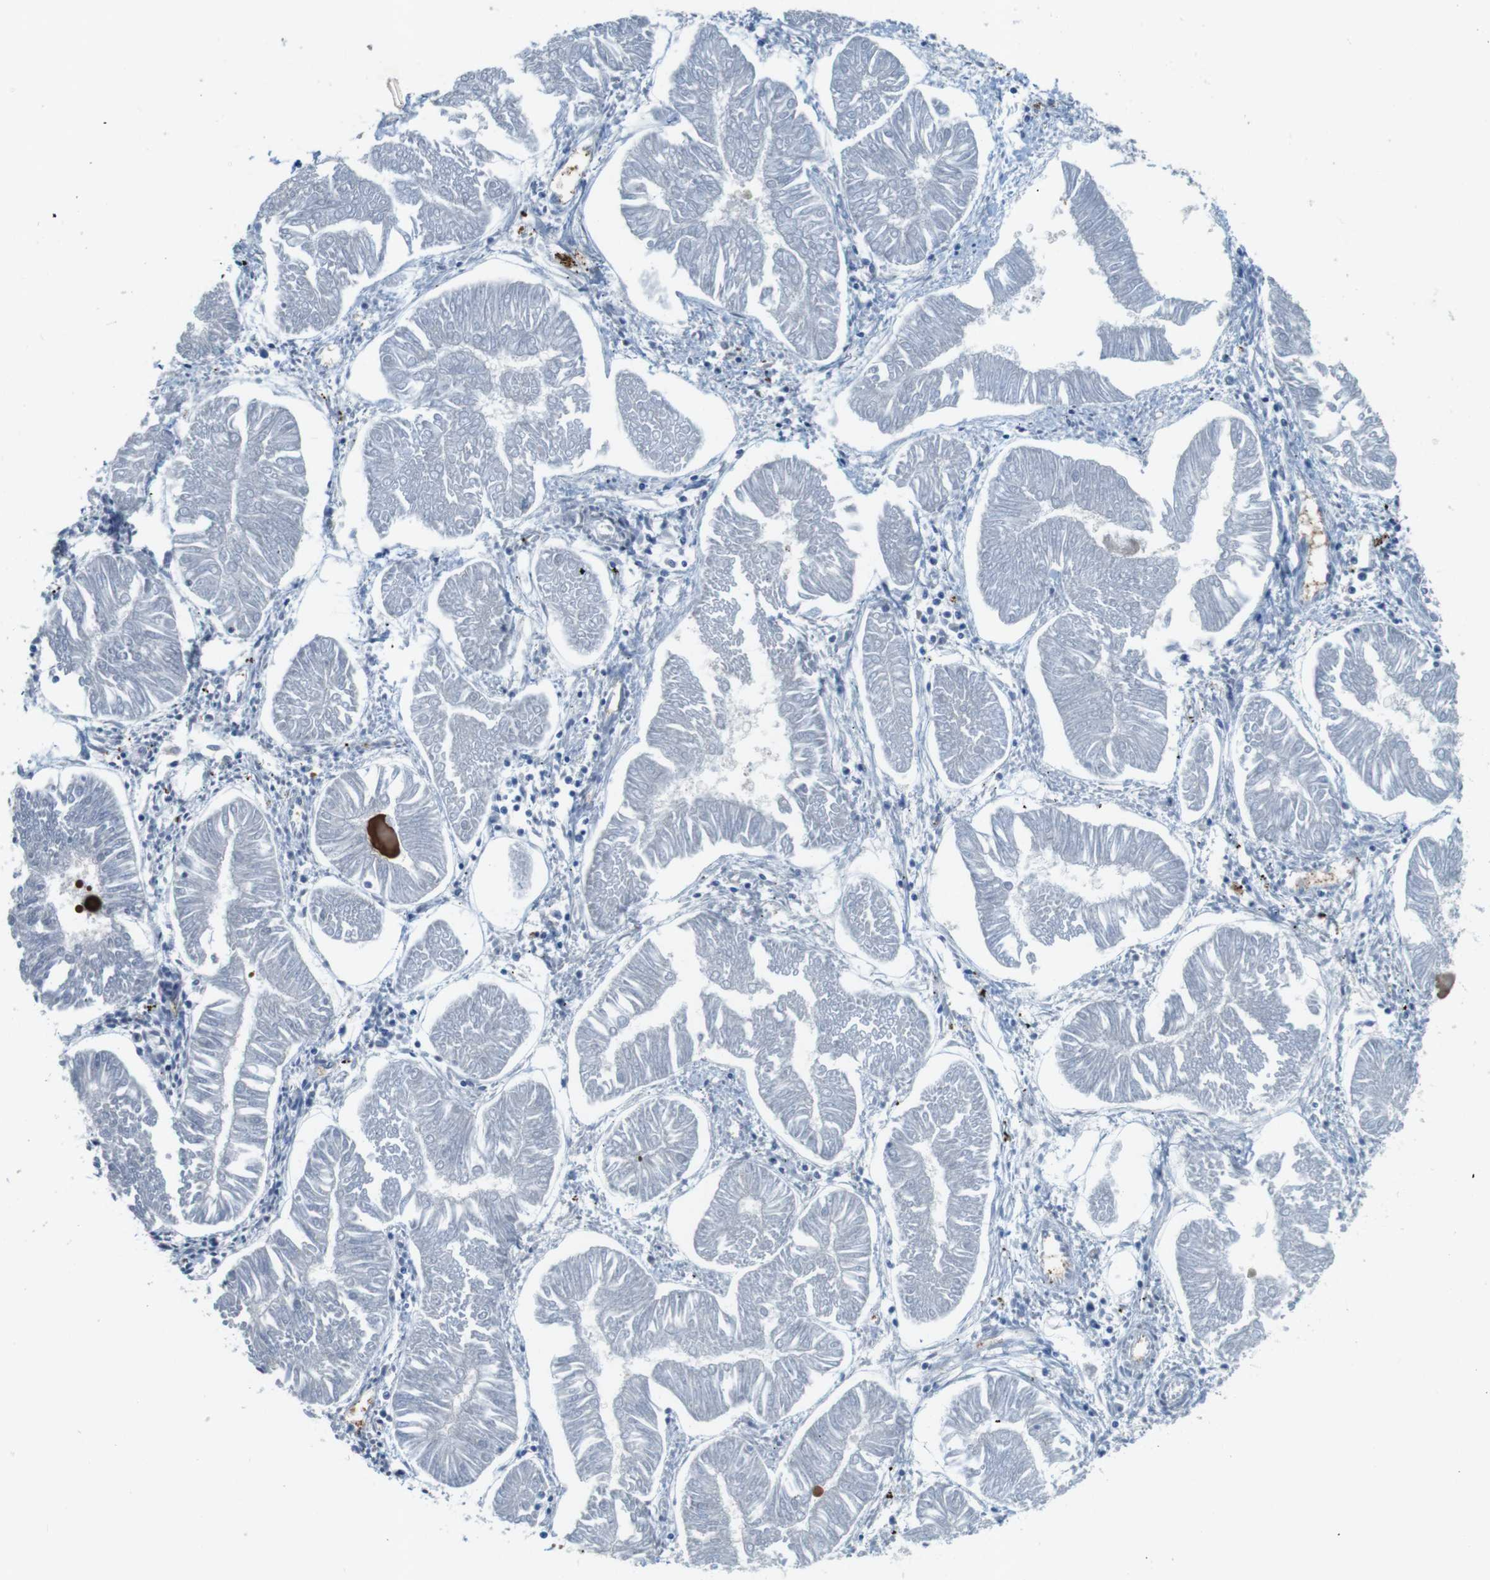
{"staining": {"intensity": "negative", "quantity": "none", "location": "none"}, "tissue": "endometrial cancer", "cell_type": "Tumor cells", "image_type": "cancer", "snomed": [{"axis": "morphology", "description": "Adenocarcinoma, NOS"}, {"axis": "topography", "description": "Endometrium"}], "caption": "An immunohistochemistry (IHC) histopathology image of endometrial cancer is shown. There is no staining in tumor cells of endometrial cancer.", "gene": "TYW1", "patient": {"sex": "female", "age": 53}}